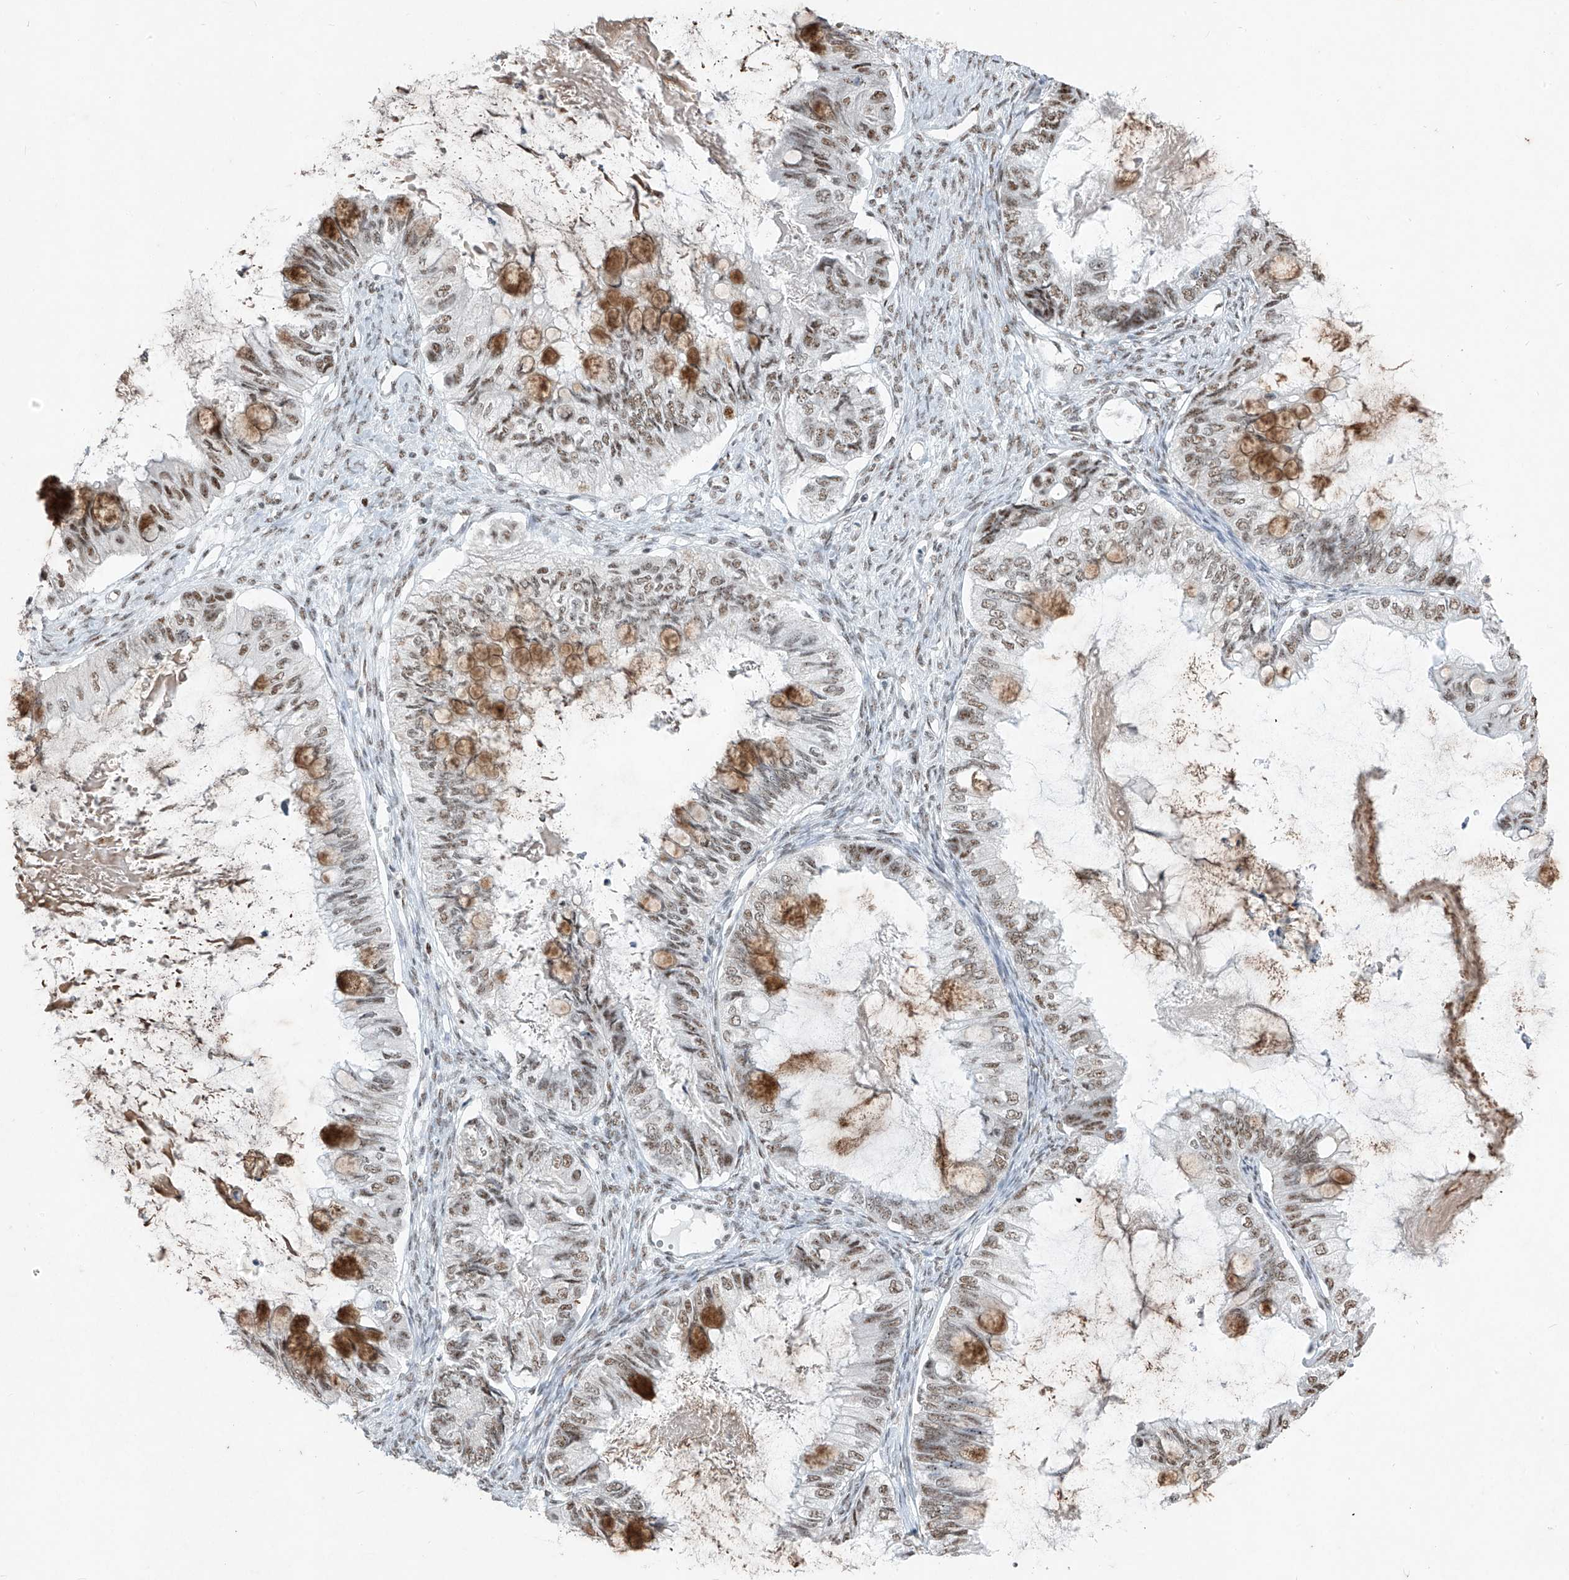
{"staining": {"intensity": "moderate", "quantity": ">75%", "location": "cytoplasmic/membranous,nuclear"}, "tissue": "ovarian cancer", "cell_type": "Tumor cells", "image_type": "cancer", "snomed": [{"axis": "morphology", "description": "Cystadenocarcinoma, mucinous, NOS"}, {"axis": "topography", "description": "Ovary"}], "caption": "Ovarian cancer (mucinous cystadenocarcinoma) stained for a protein (brown) displays moderate cytoplasmic/membranous and nuclear positive positivity in about >75% of tumor cells.", "gene": "TFEC", "patient": {"sex": "female", "age": 80}}